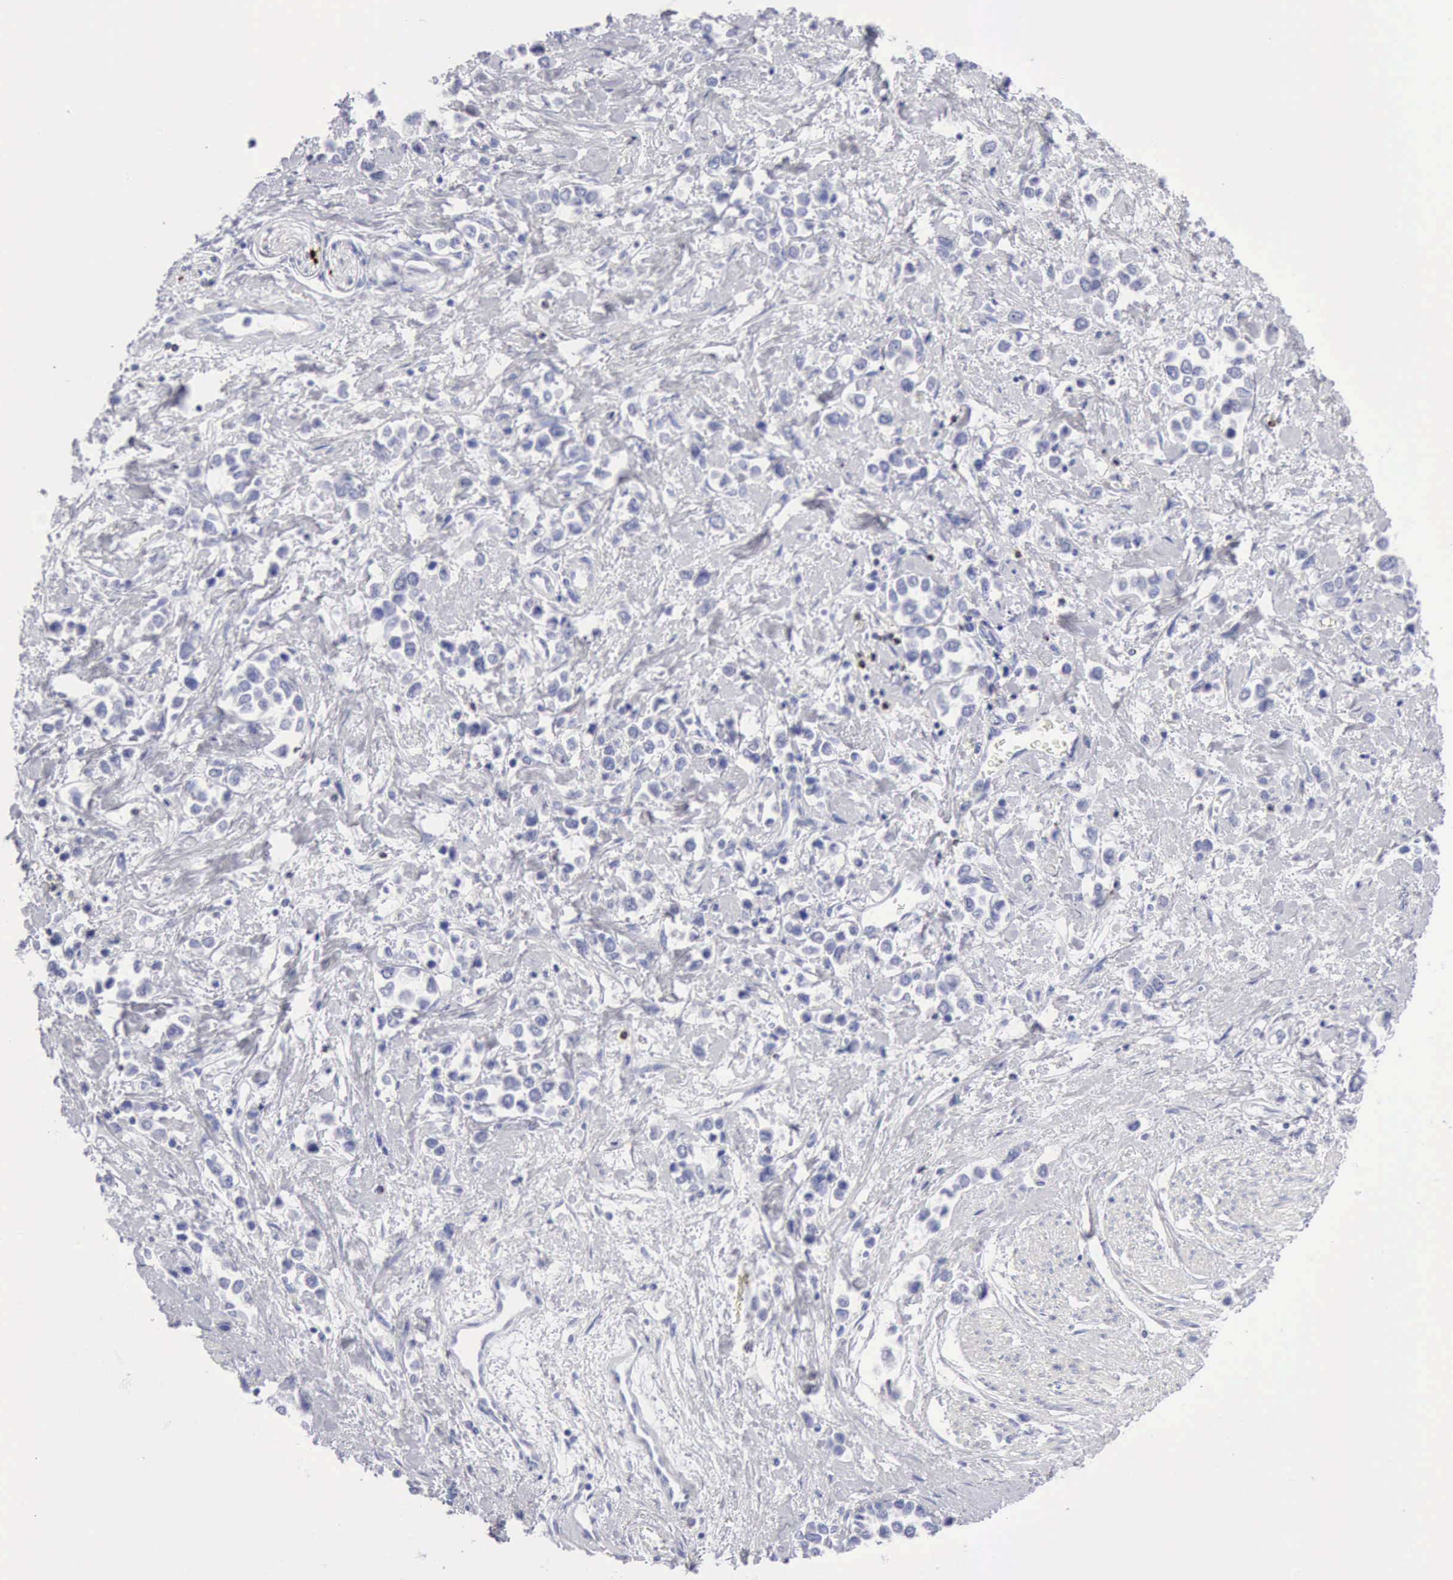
{"staining": {"intensity": "negative", "quantity": "none", "location": "none"}, "tissue": "stomach cancer", "cell_type": "Tumor cells", "image_type": "cancer", "snomed": [{"axis": "morphology", "description": "Adenocarcinoma, NOS"}, {"axis": "topography", "description": "Stomach, upper"}], "caption": "Immunohistochemistry (IHC) image of stomach cancer stained for a protein (brown), which reveals no expression in tumor cells.", "gene": "GZMB", "patient": {"sex": "male", "age": 76}}